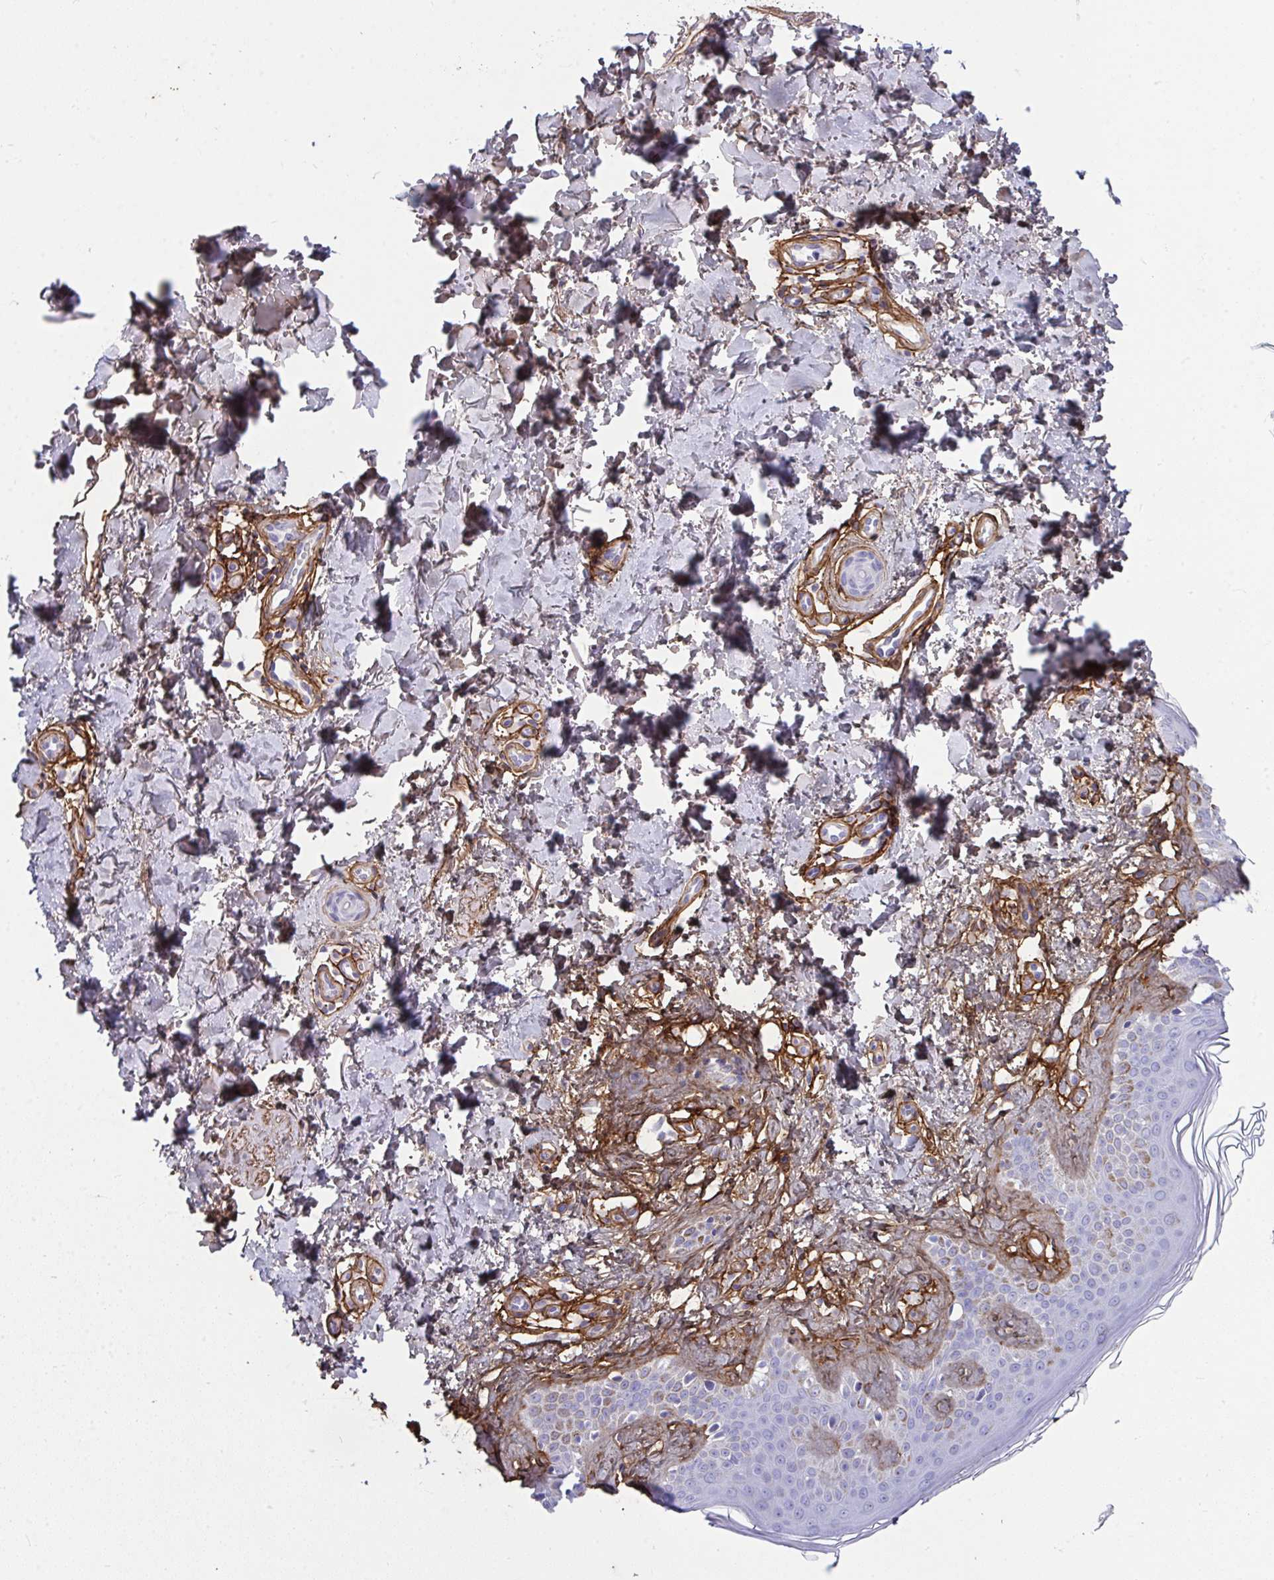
{"staining": {"intensity": "negative", "quantity": "none", "location": "none"}, "tissue": "skin", "cell_type": "Fibroblasts", "image_type": "normal", "snomed": [{"axis": "morphology", "description": "Normal tissue, NOS"}, {"axis": "topography", "description": "Skin"}, {"axis": "topography", "description": "Peripheral nerve tissue"}], "caption": "This is a photomicrograph of immunohistochemistry (IHC) staining of benign skin, which shows no positivity in fibroblasts.", "gene": "LHFPL6", "patient": {"sex": "female", "age": 45}}